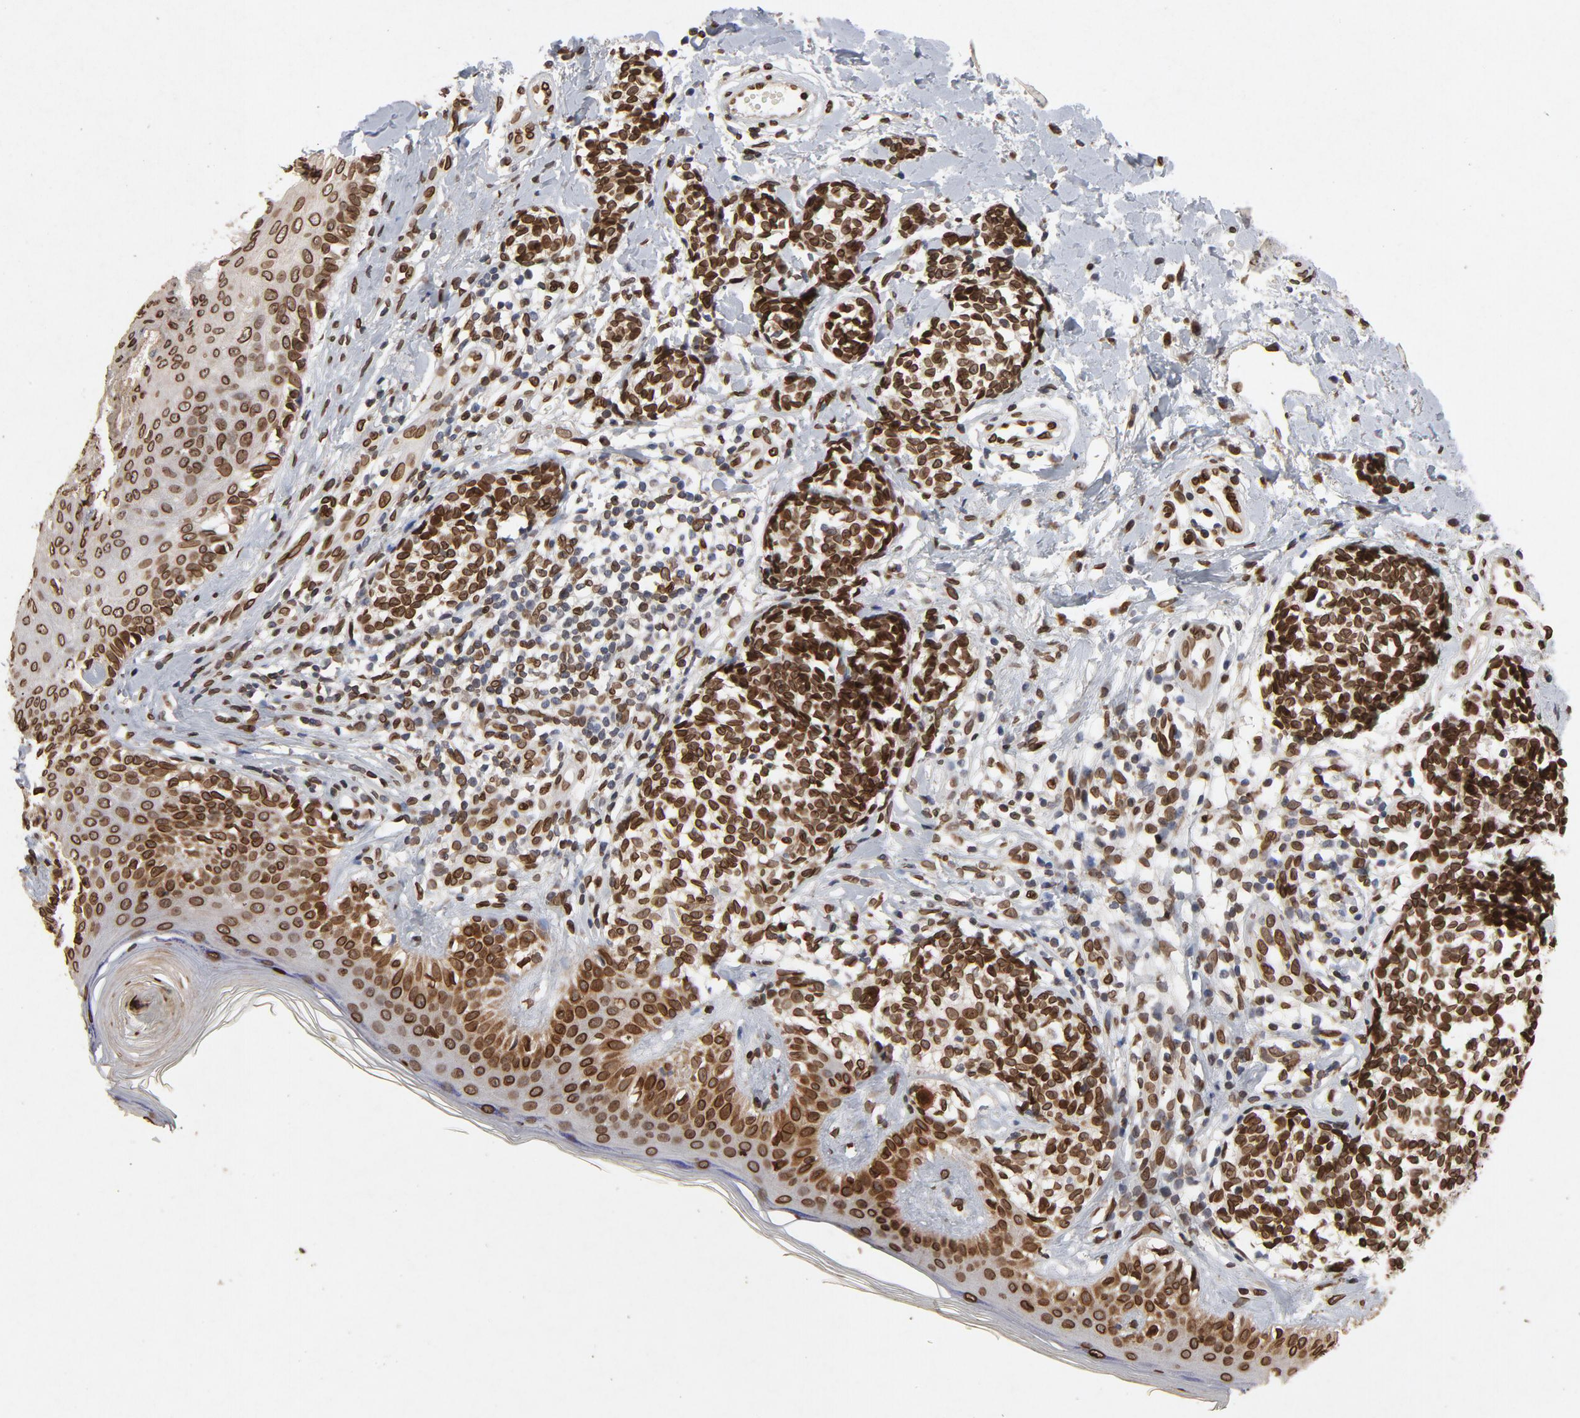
{"staining": {"intensity": "strong", "quantity": ">75%", "location": "cytoplasmic/membranous,nuclear"}, "tissue": "melanoma", "cell_type": "Tumor cells", "image_type": "cancer", "snomed": [{"axis": "morphology", "description": "Malignant melanoma, NOS"}, {"axis": "topography", "description": "Skin"}], "caption": "Melanoma tissue exhibits strong cytoplasmic/membranous and nuclear positivity in about >75% of tumor cells Using DAB (brown) and hematoxylin (blue) stains, captured at high magnification using brightfield microscopy.", "gene": "LMNA", "patient": {"sex": "male", "age": 67}}